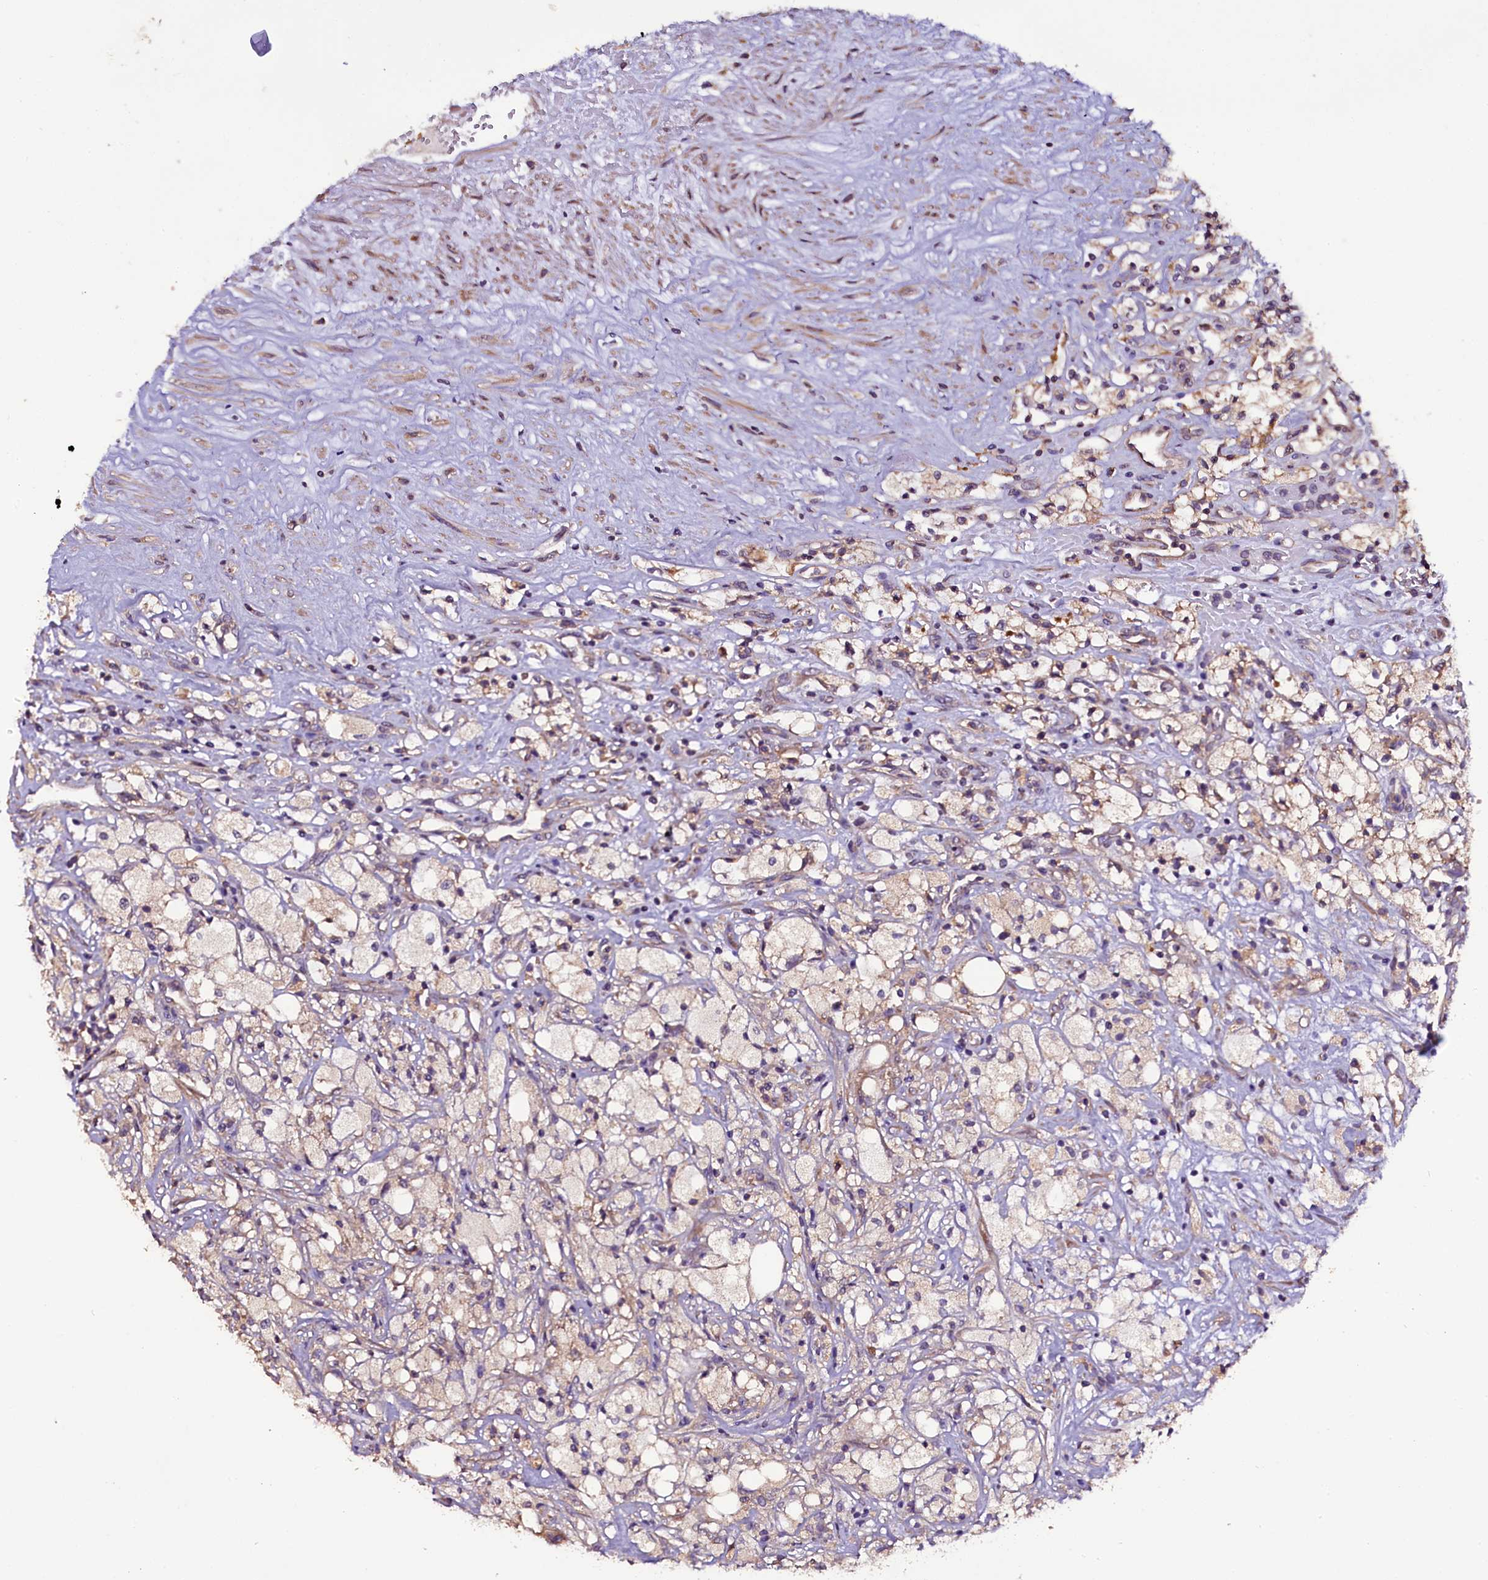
{"staining": {"intensity": "weak", "quantity": ">75%", "location": "cytoplasmic/membranous"}, "tissue": "renal cancer", "cell_type": "Tumor cells", "image_type": "cancer", "snomed": [{"axis": "morphology", "description": "Adenocarcinoma, NOS"}, {"axis": "topography", "description": "Kidney"}], "caption": "An immunohistochemistry (IHC) histopathology image of neoplastic tissue is shown. Protein staining in brown shows weak cytoplasmic/membranous positivity in renal adenocarcinoma within tumor cells.", "gene": "ENKD1", "patient": {"sex": "male", "age": 59}}